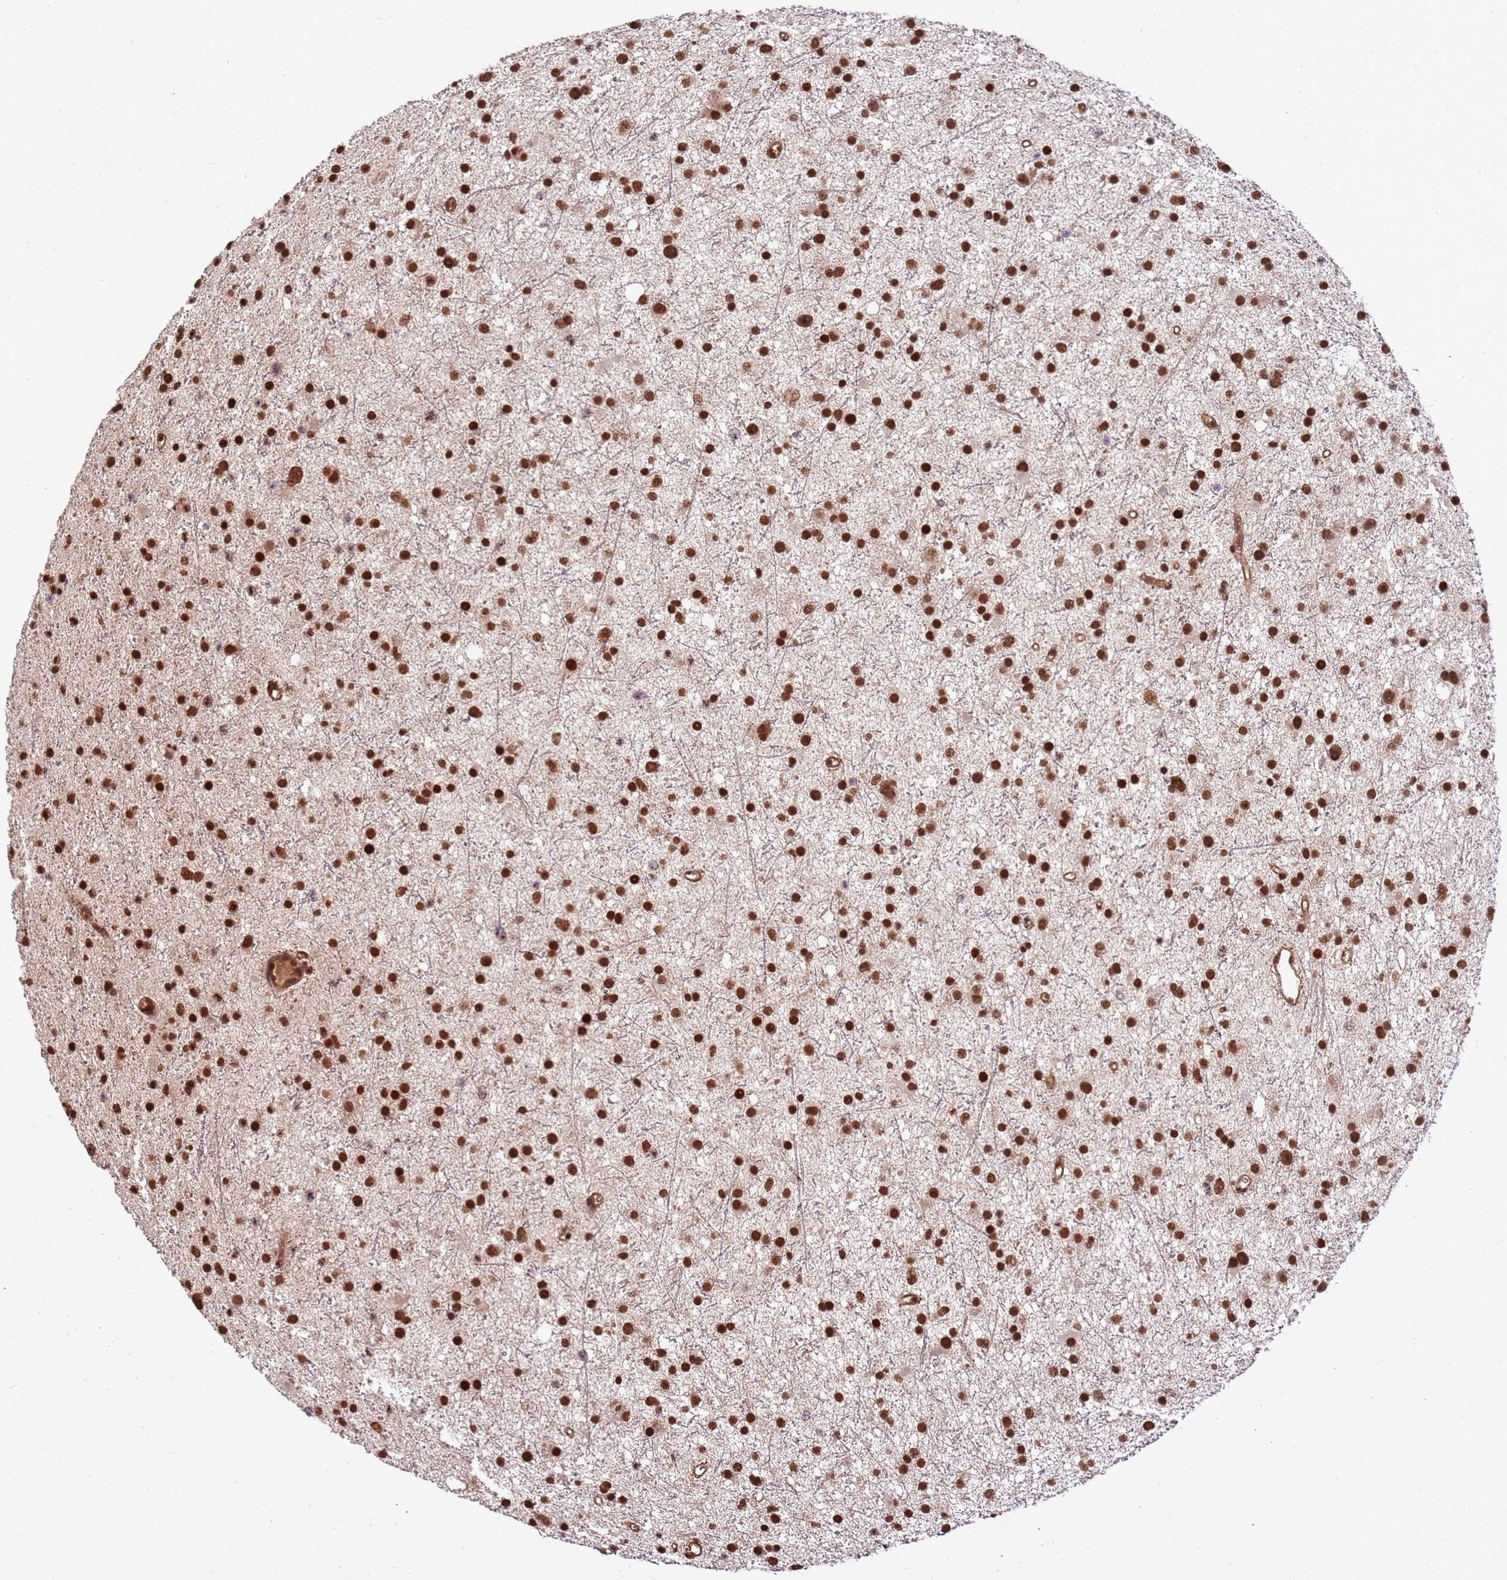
{"staining": {"intensity": "strong", "quantity": ">75%", "location": "nuclear"}, "tissue": "glioma", "cell_type": "Tumor cells", "image_type": "cancer", "snomed": [{"axis": "morphology", "description": "Glioma, malignant, Low grade"}, {"axis": "topography", "description": "Cerebral cortex"}], "caption": "Immunohistochemical staining of glioma shows high levels of strong nuclear protein staining in approximately >75% of tumor cells.", "gene": "ZBTB12", "patient": {"sex": "female", "age": 39}}